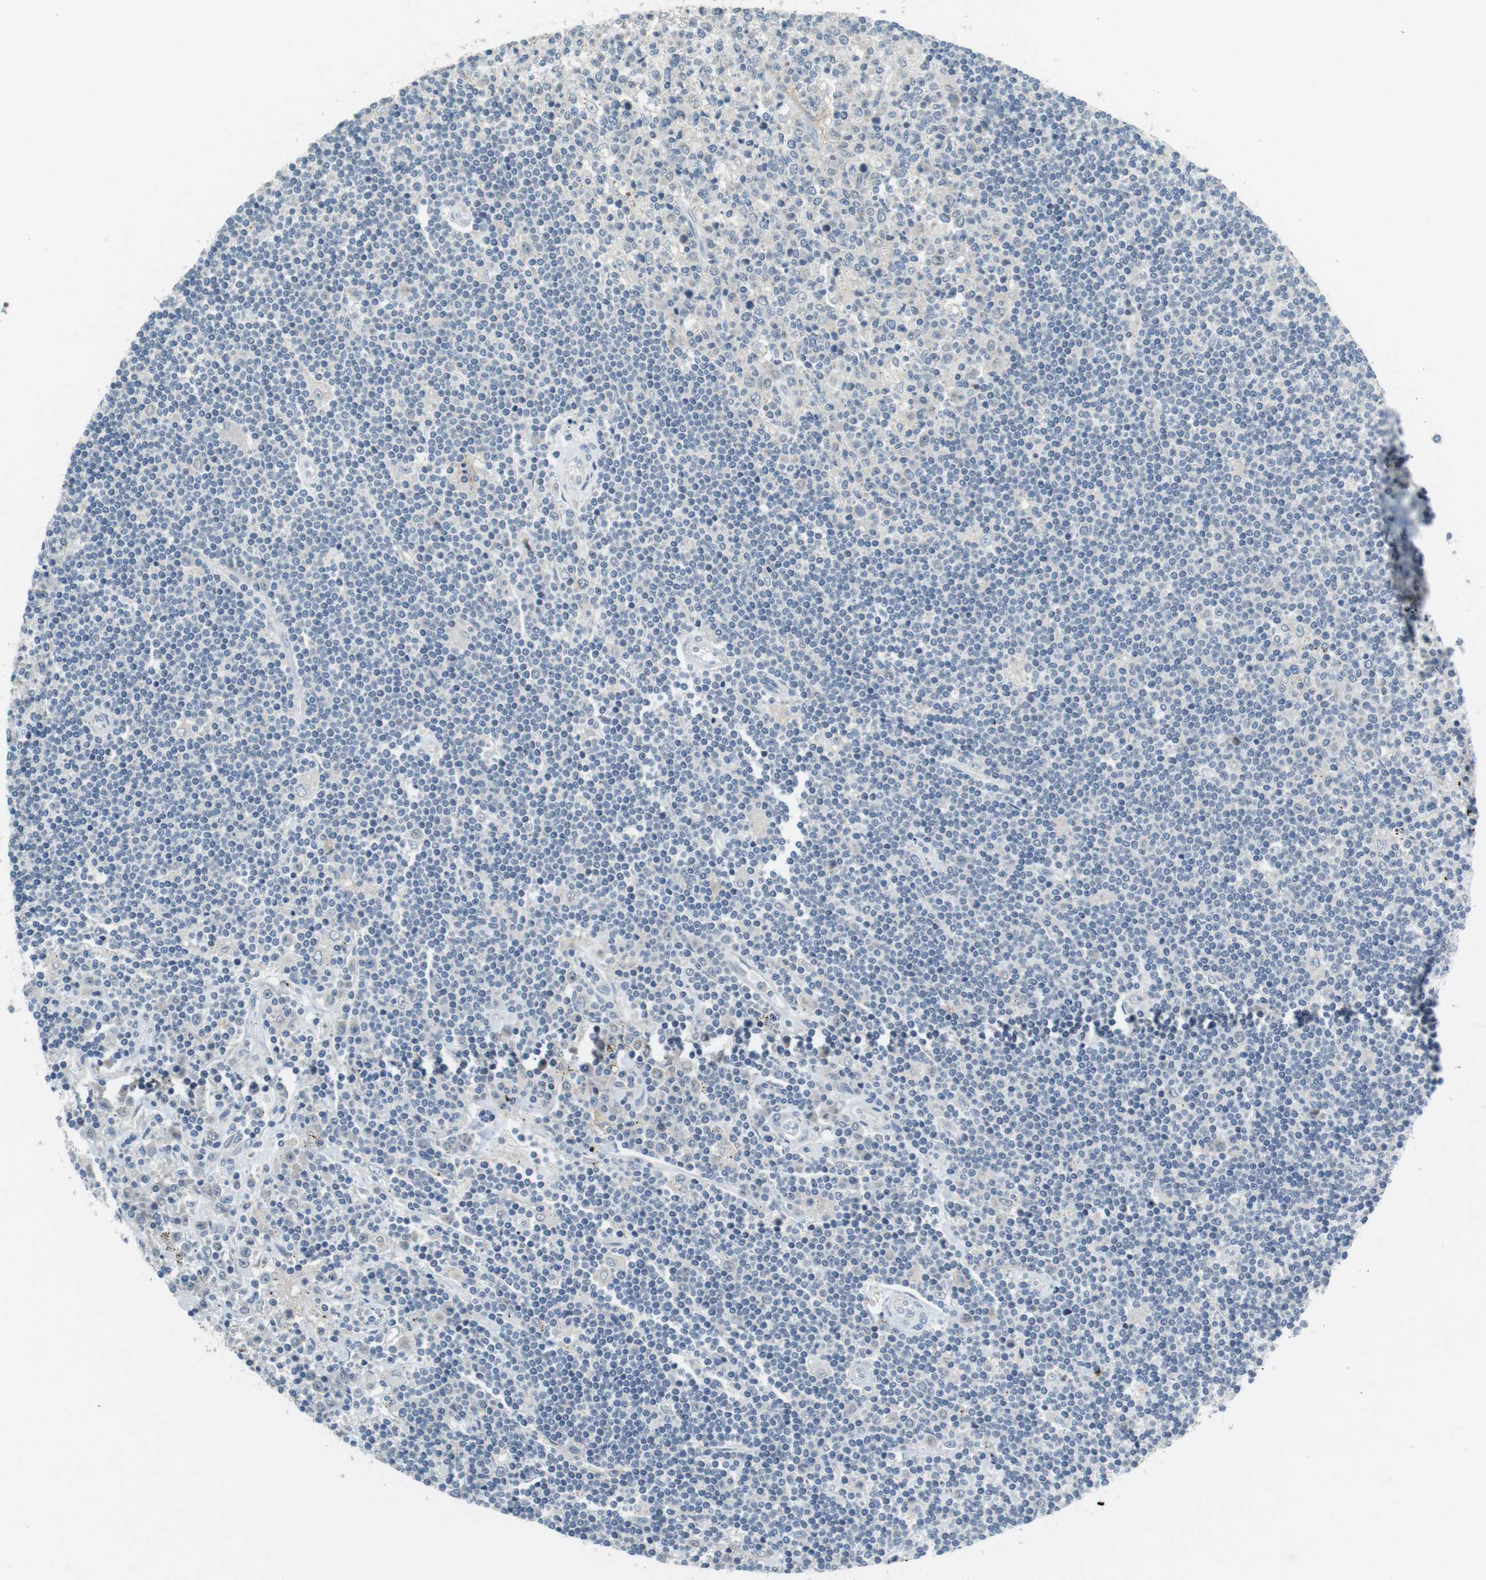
{"staining": {"intensity": "negative", "quantity": "none", "location": "none"}, "tissue": "lymphoma", "cell_type": "Tumor cells", "image_type": "cancer", "snomed": [{"axis": "morphology", "description": "Malignant lymphoma, non-Hodgkin's type, Low grade"}, {"axis": "topography", "description": "Spleen"}], "caption": "An IHC micrograph of low-grade malignant lymphoma, non-Hodgkin's type is shown. There is no staining in tumor cells of low-grade malignant lymphoma, non-Hodgkin's type. (Brightfield microscopy of DAB IHC at high magnification).", "gene": "MUC5B", "patient": {"sex": "male", "age": 76}}